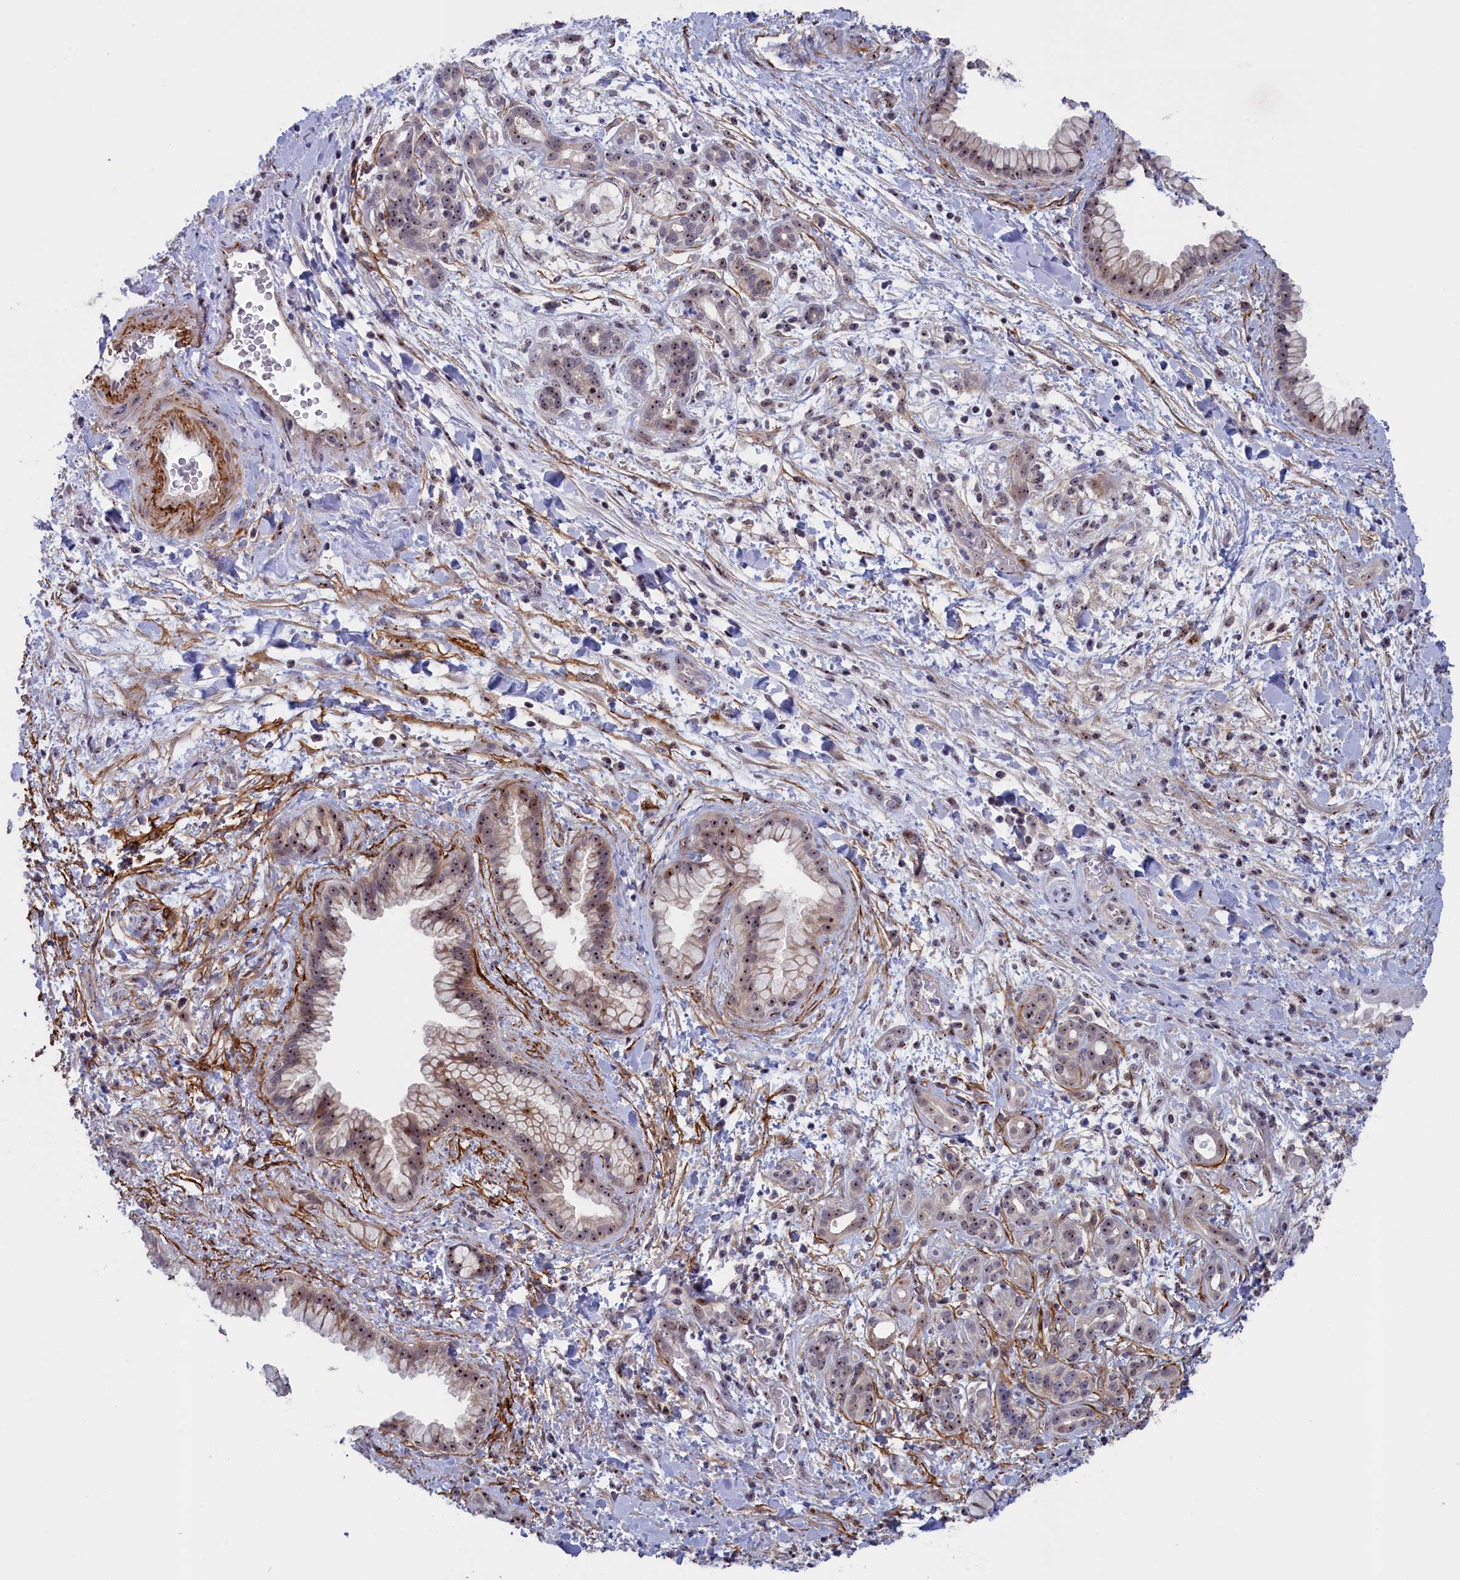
{"staining": {"intensity": "moderate", "quantity": ">75%", "location": "nuclear"}, "tissue": "pancreatic cancer", "cell_type": "Tumor cells", "image_type": "cancer", "snomed": [{"axis": "morphology", "description": "Adenocarcinoma, NOS"}, {"axis": "topography", "description": "Pancreas"}], "caption": "Brown immunohistochemical staining in human pancreatic adenocarcinoma displays moderate nuclear positivity in about >75% of tumor cells. (DAB (3,3'-diaminobenzidine) = brown stain, brightfield microscopy at high magnification).", "gene": "PPAN", "patient": {"sex": "female", "age": 78}}